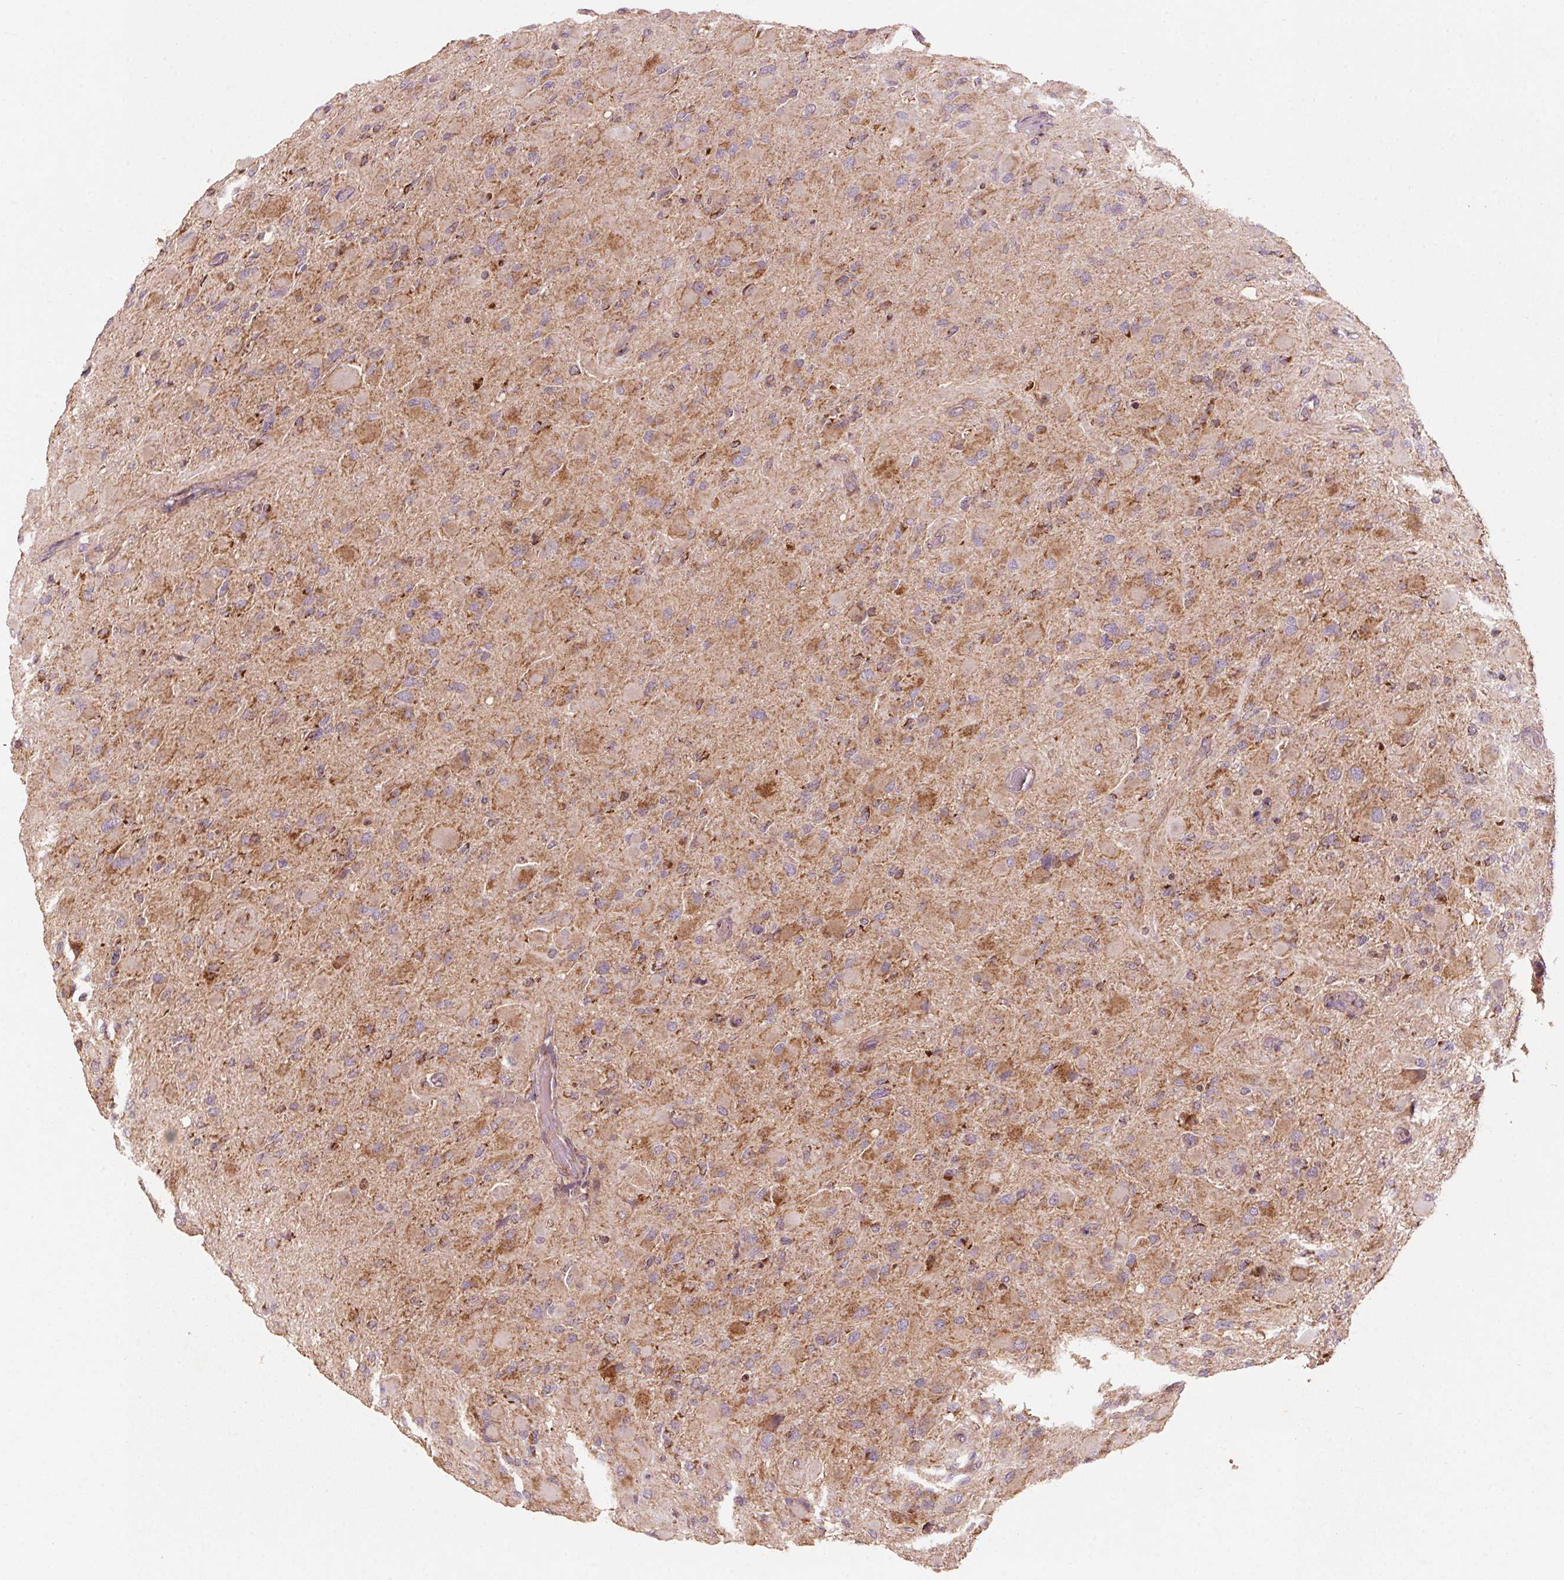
{"staining": {"intensity": "moderate", "quantity": ">75%", "location": "cytoplasmic/membranous"}, "tissue": "glioma", "cell_type": "Tumor cells", "image_type": "cancer", "snomed": [{"axis": "morphology", "description": "Glioma, malignant, High grade"}, {"axis": "topography", "description": "Cerebral cortex"}], "caption": "Human malignant glioma (high-grade) stained with a brown dye displays moderate cytoplasmic/membranous positive expression in approximately >75% of tumor cells.", "gene": "TOMM70", "patient": {"sex": "female", "age": 36}}